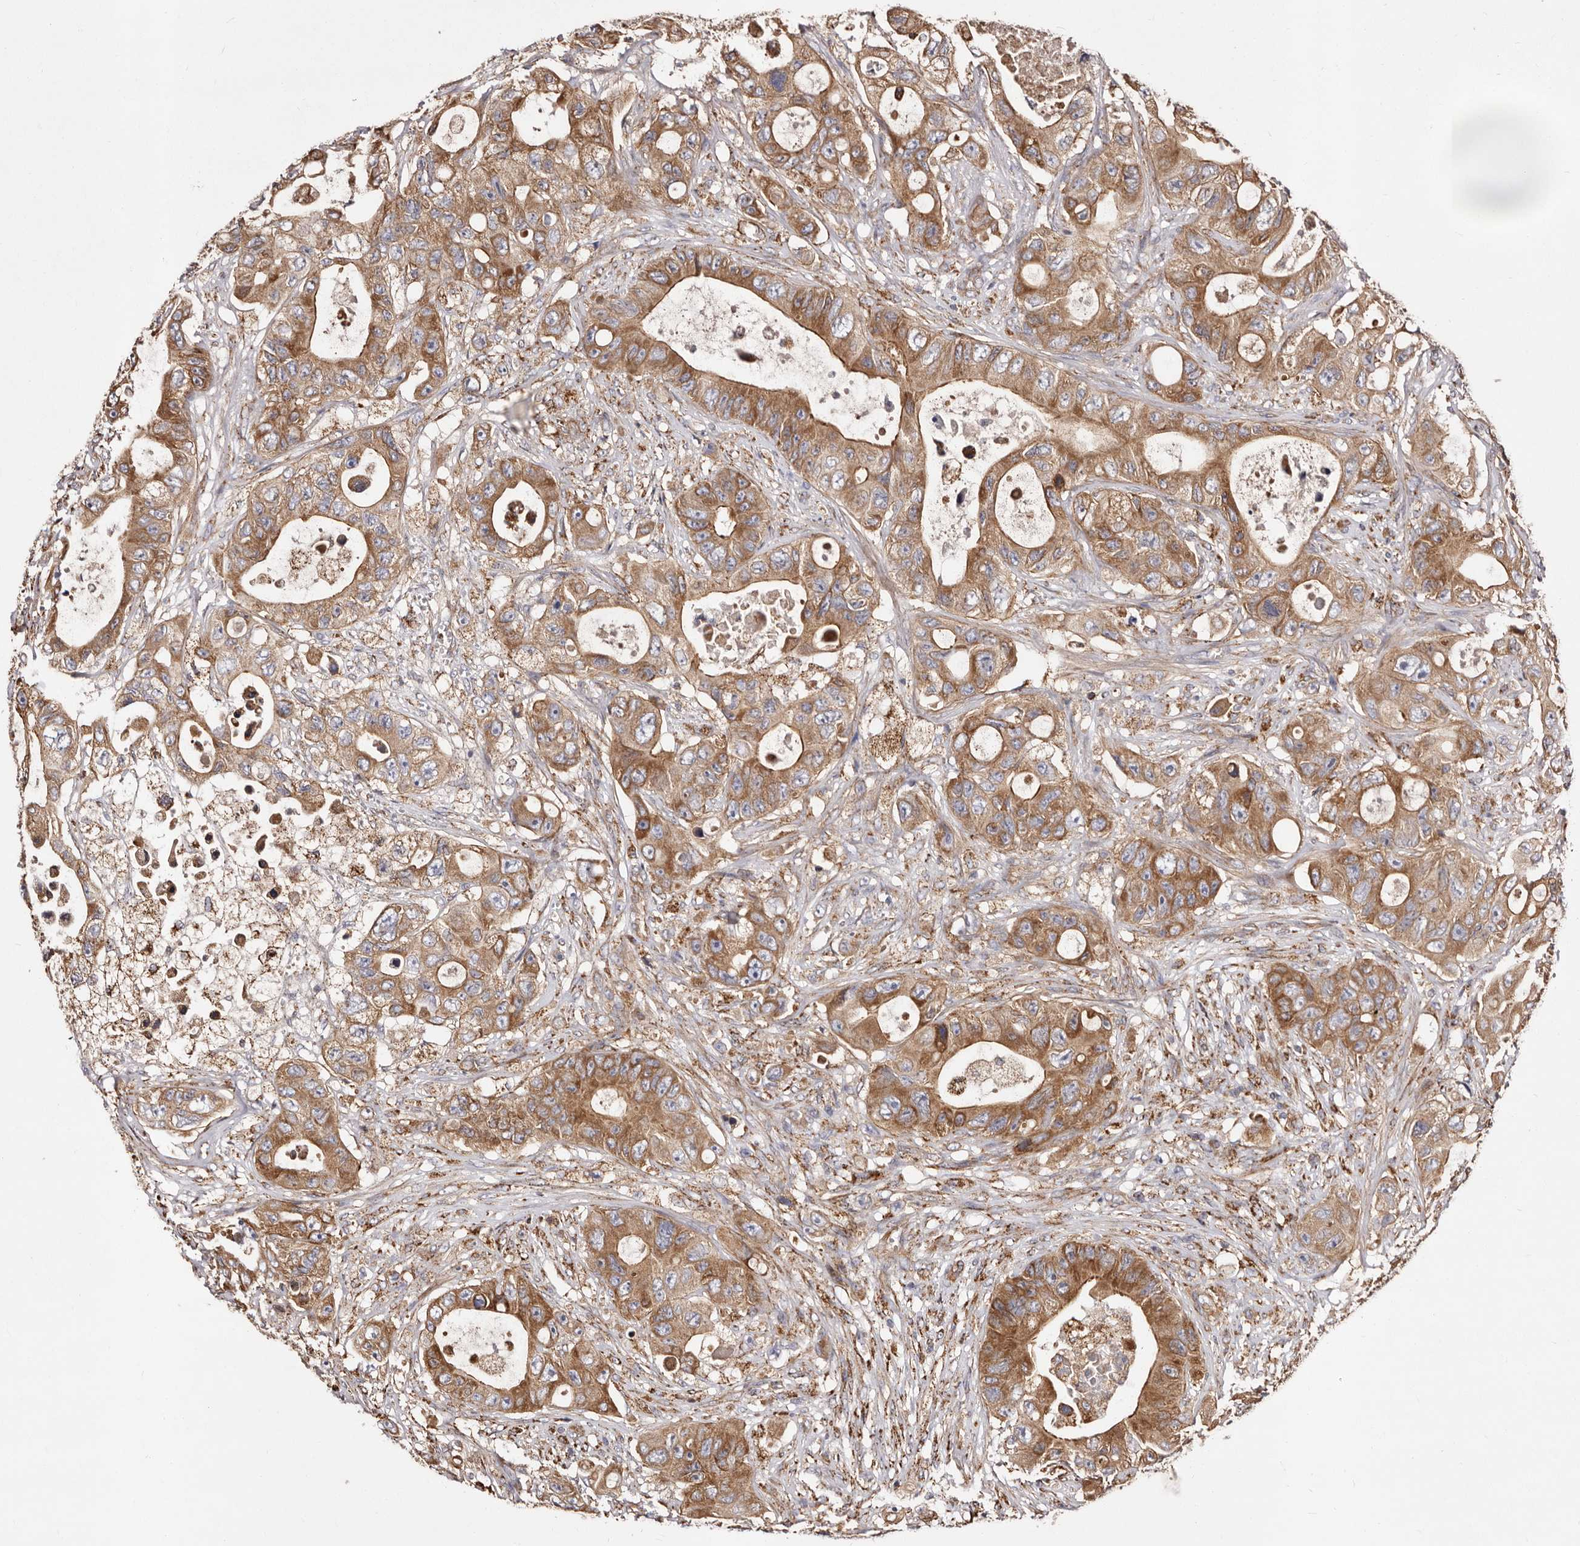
{"staining": {"intensity": "moderate", "quantity": ">75%", "location": "cytoplasmic/membranous"}, "tissue": "colorectal cancer", "cell_type": "Tumor cells", "image_type": "cancer", "snomed": [{"axis": "morphology", "description": "Adenocarcinoma, NOS"}, {"axis": "topography", "description": "Colon"}], "caption": "High-magnification brightfield microscopy of colorectal cancer (adenocarcinoma) stained with DAB (3,3'-diaminobenzidine) (brown) and counterstained with hematoxylin (blue). tumor cells exhibit moderate cytoplasmic/membranous staining is appreciated in about>75% of cells.", "gene": "LUZP1", "patient": {"sex": "female", "age": 46}}